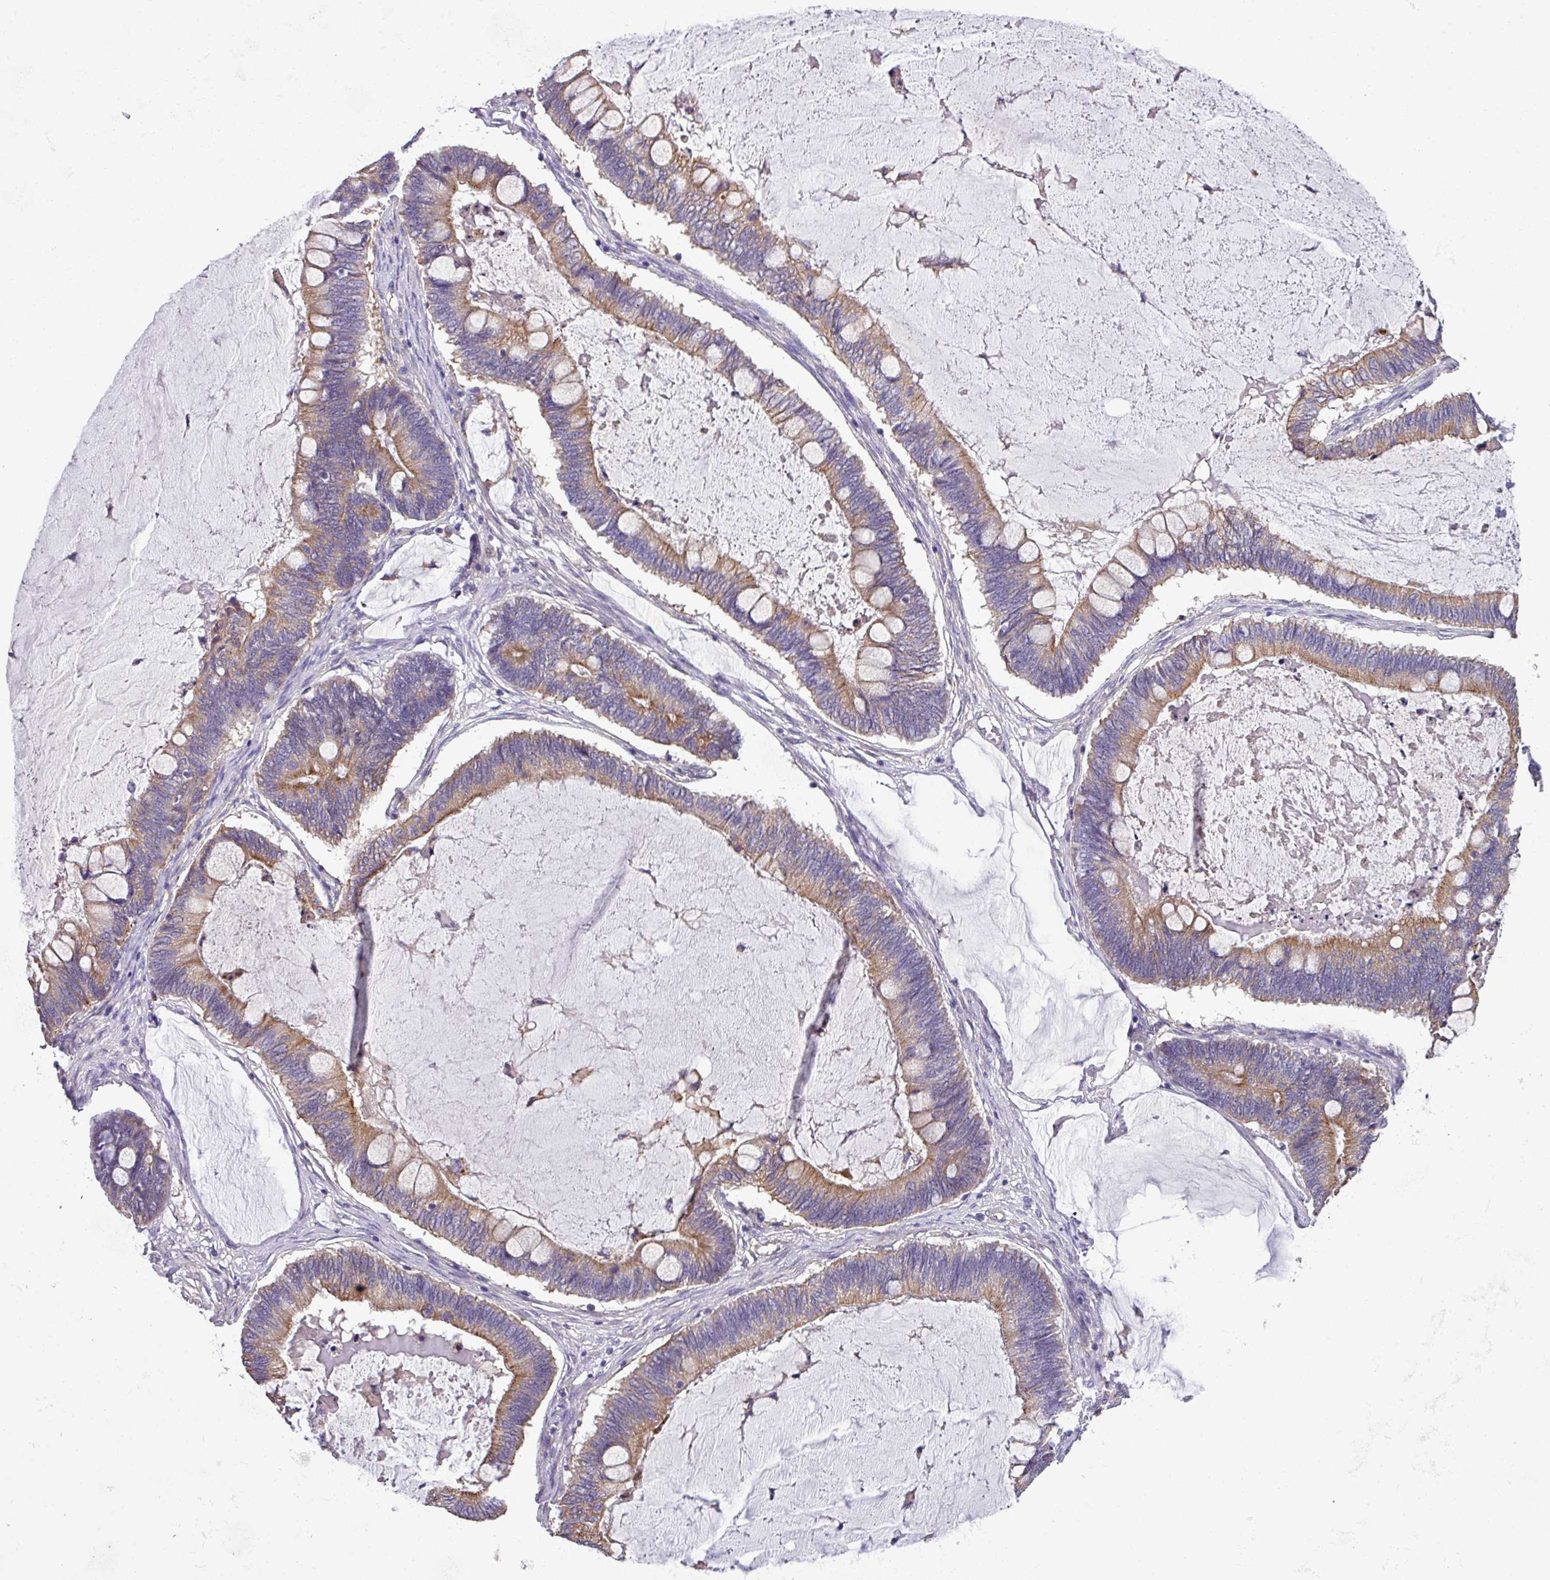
{"staining": {"intensity": "moderate", "quantity": ">75%", "location": "cytoplasmic/membranous"}, "tissue": "ovarian cancer", "cell_type": "Tumor cells", "image_type": "cancer", "snomed": [{"axis": "morphology", "description": "Cystadenocarcinoma, mucinous, NOS"}, {"axis": "topography", "description": "Ovary"}], "caption": "IHC image of ovarian cancer (mucinous cystadenocarcinoma) stained for a protein (brown), which displays medium levels of moderate cytoplasmic/membranous expression in about >75% of tumor cells.", "gene": "SLC23A2", "patient": {"sex": "female", "age": 61}}